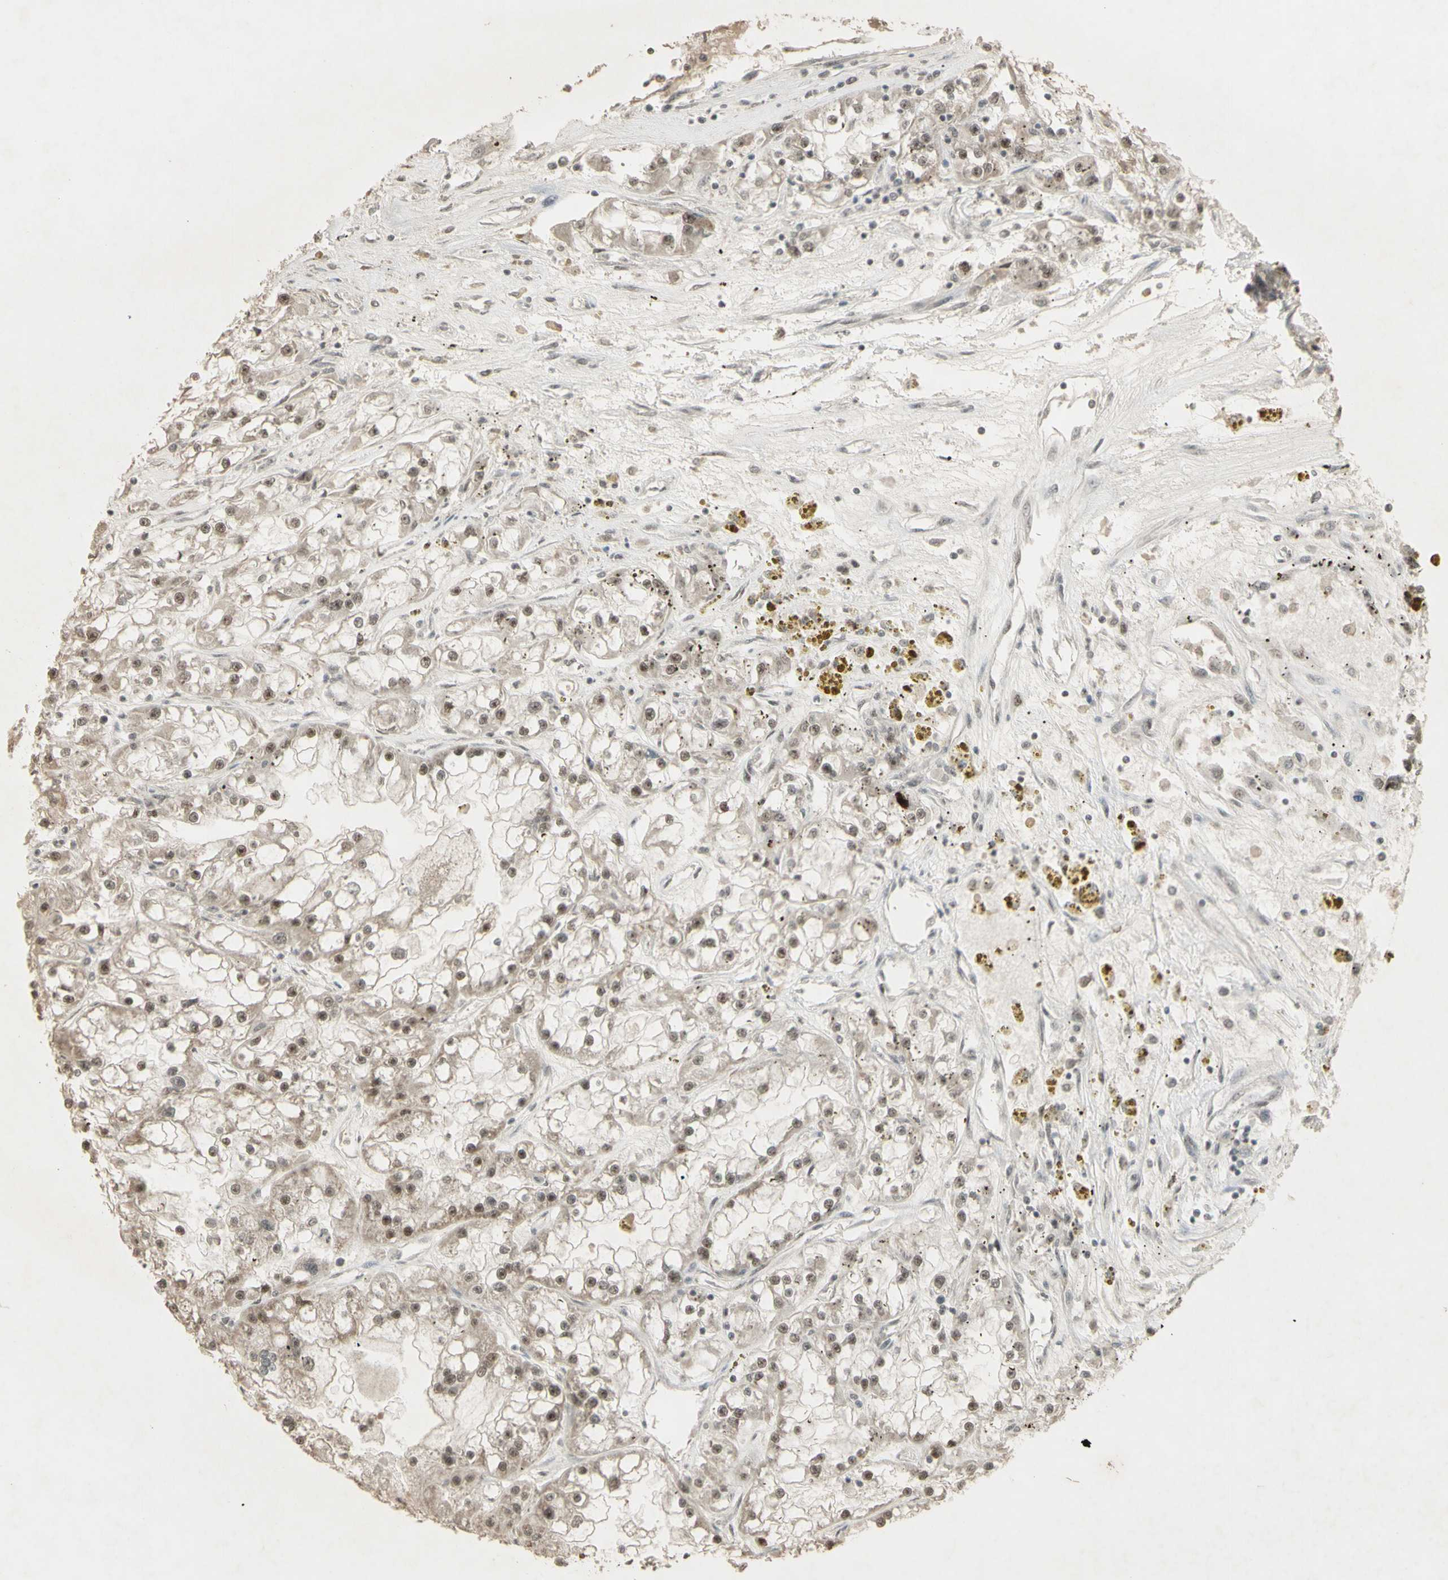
{"staining": {"intensity": "weak", "quantity": ">75%", "location": "cytoplasmic/membranous,nuclear"}, "tissue": "renal cancer", "cell_type": "Tumor cells", "image_type": "cancer", "snomed": [{"axis": "morphology", "description": "Adenocarcinoma, NOS"}, {"axis": "topography", "description": "Kidney"}], "caption": "Renal cancer (adenocarcinoma) stained with a protein marker demonstrates weak staining in tumor cells.", "gene": "CCNT1", "patient": {"sex": "female", "age": 52}}